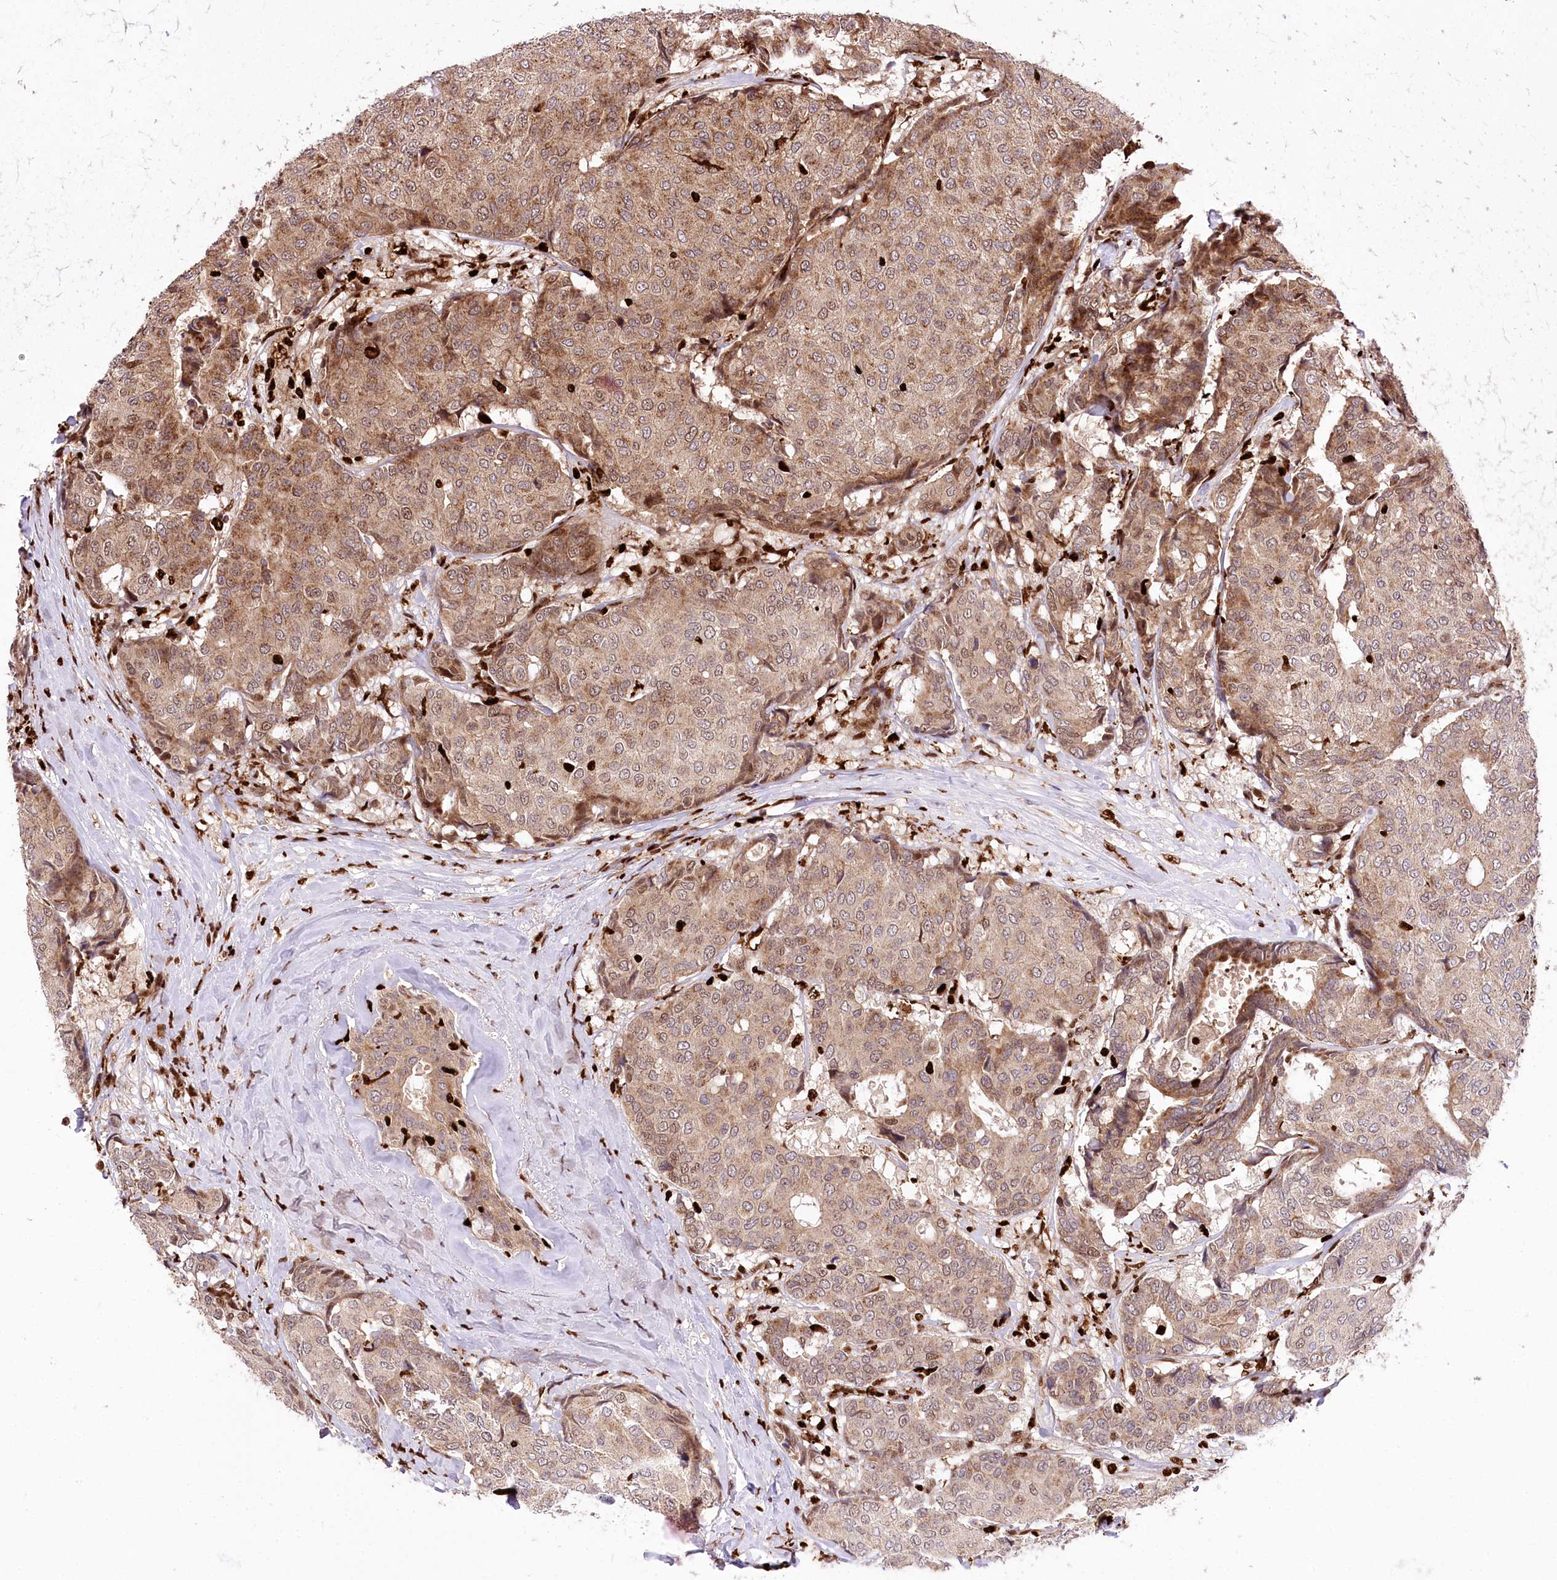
{"staining": {"intensity": "moderate", "quantity": ">75%", "location": "cytoplasmic/membranous,nuclear"}, "tissue": "breast cancer", "cell_type": "Tumor cells", "image_type": "cancer", "snomed": [{"axis": "morphology", "description": "Duct carcinoma"}, {"axis": "topography", "description": "Breast"}], "caption": "Breast cancer stained with a protein marker exhibits moderate staining in tumor cells.", "gene": "FIGN", "patient": {"sex": "female", "age": 75}}